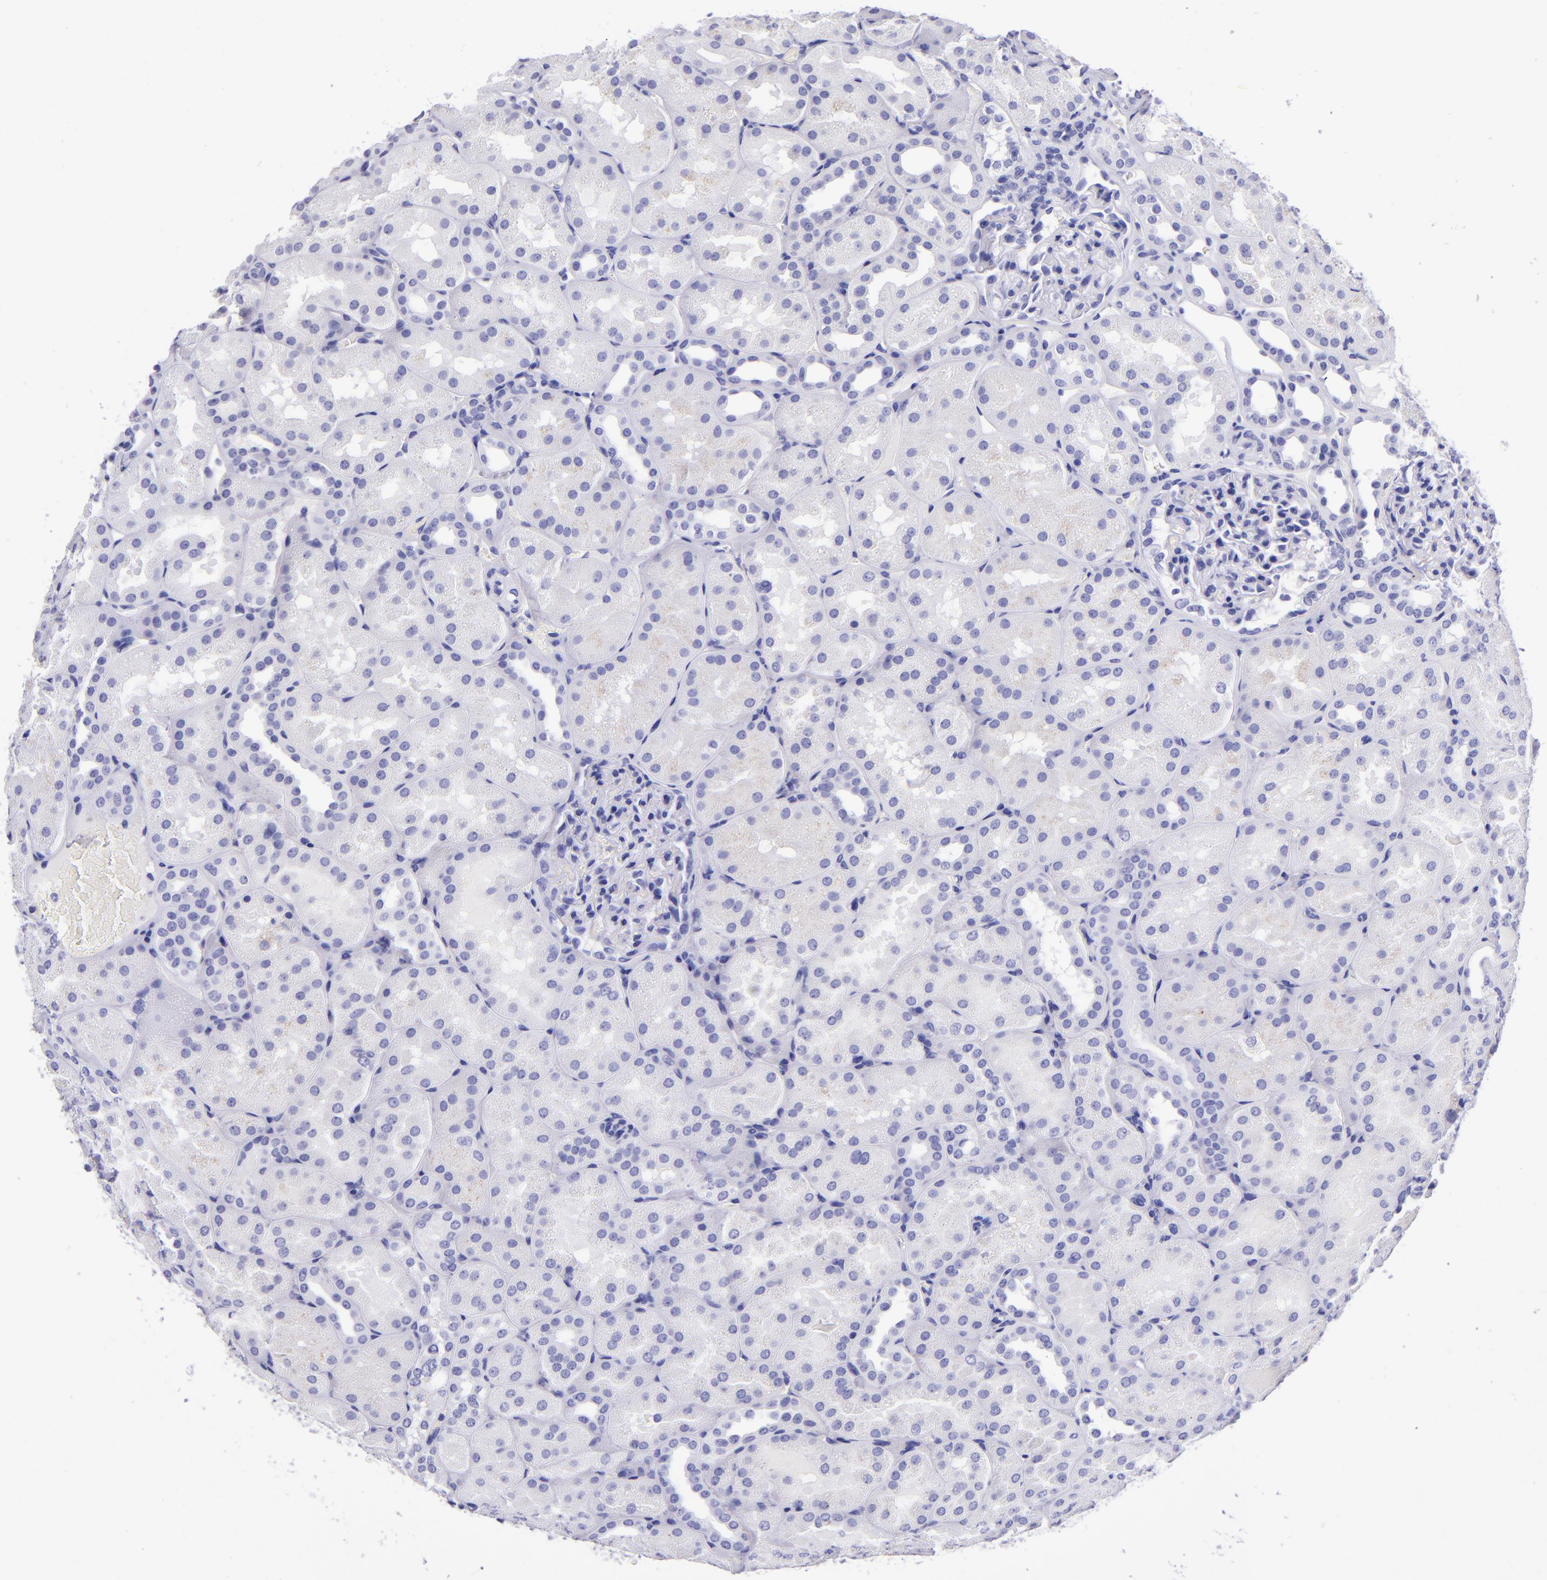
{"staining": {"intensity": "negative", "quantity": "none", "location": "none"}, "tissue": "kidney", "cell_type": "Cells in glomeruli", "image_type": "normal", "snomed": [{"axis": "morphology", "description": "Normal tissue, NOS"}, {"axis": "topography", "description": "Kidney"}], "caption": "IHC histopathology image of normal human kidney stained for a protein (brown), which reveals no staining in cells in glomeruli.", "gene": "TYRP1", "patient": {"sex": "male", "age": 28}}